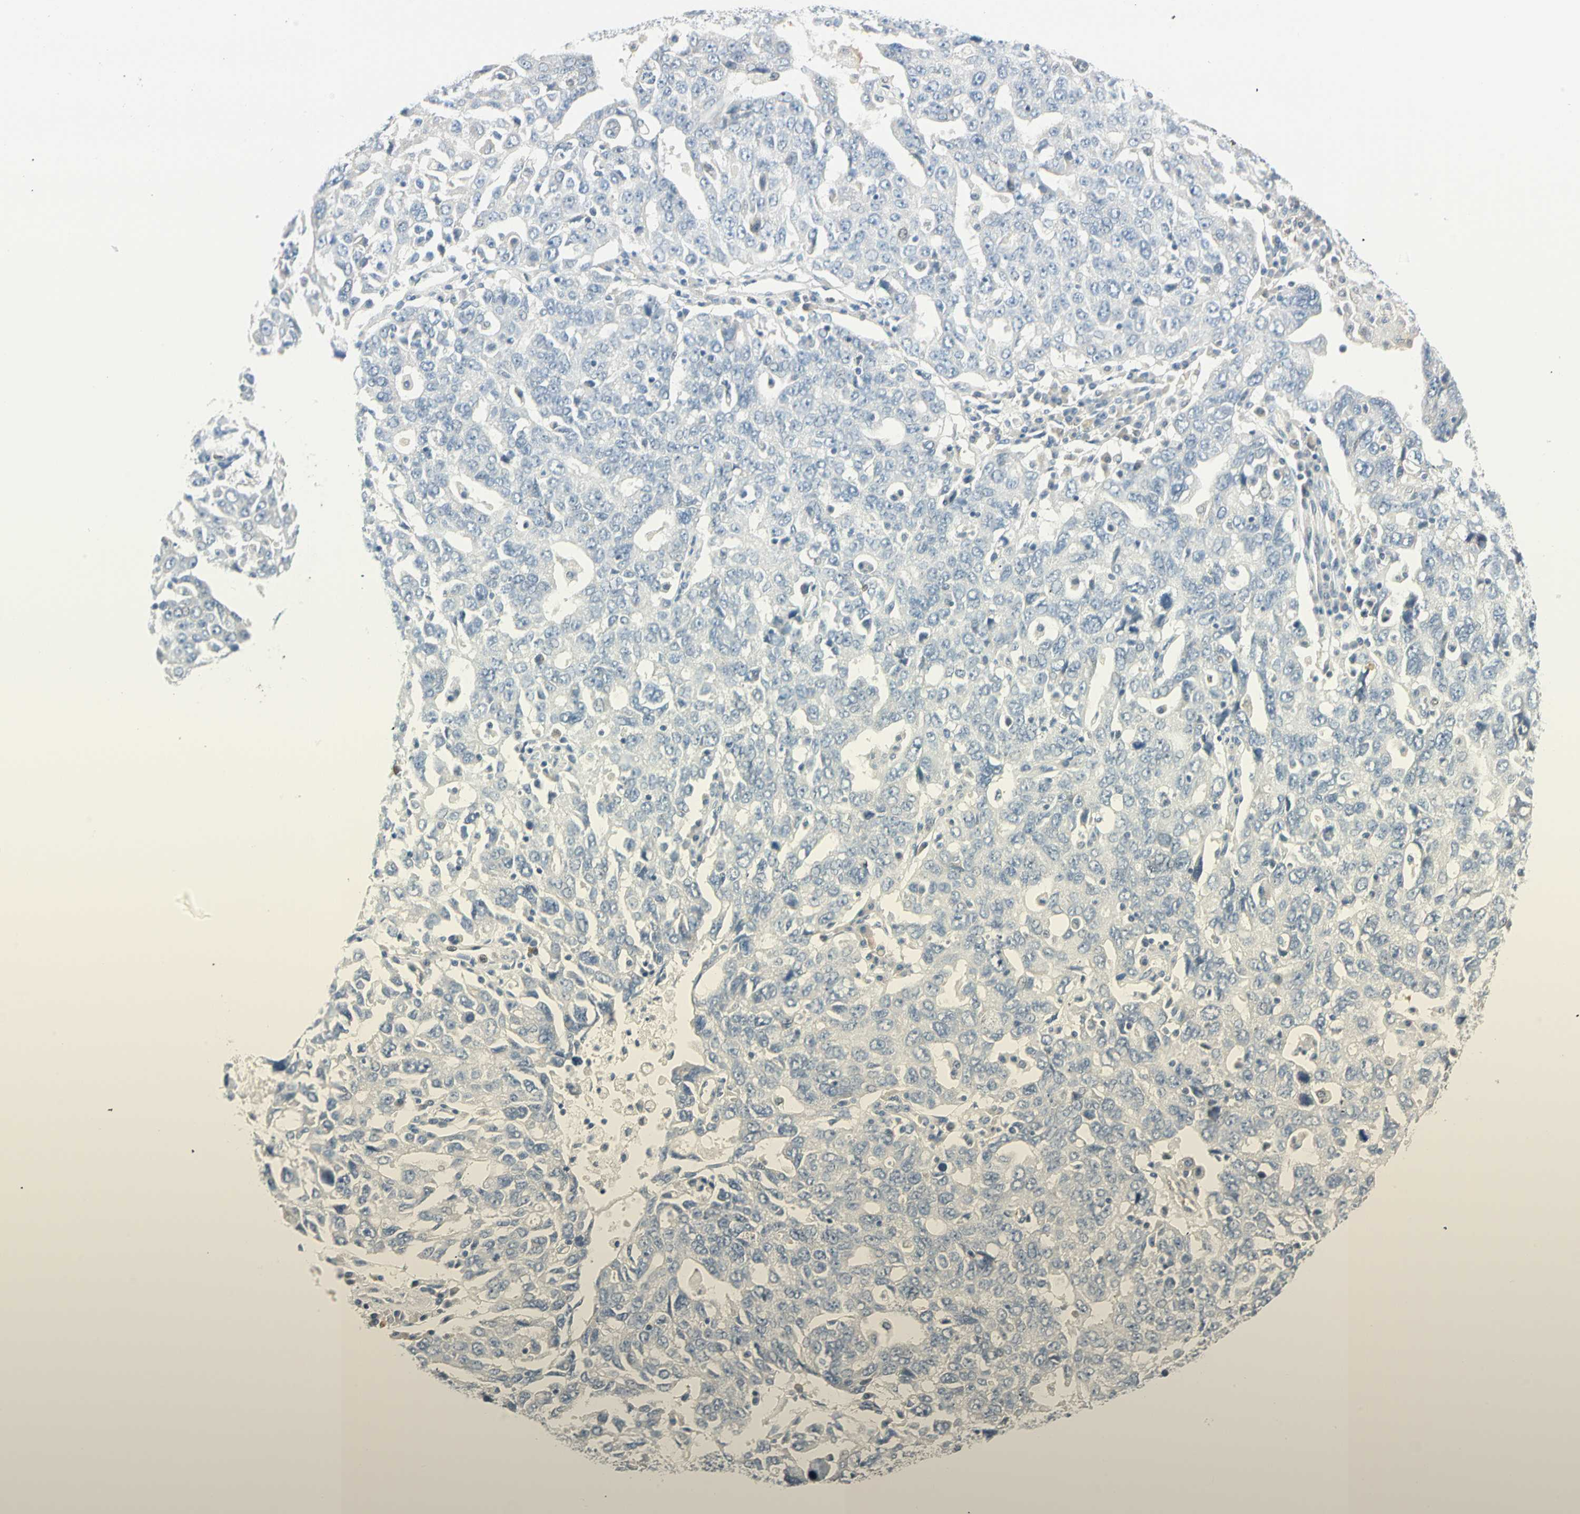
{"staining": {"intensity": "negative", "quantity": "none", "location": "none"}, "tissue": "ovarian cancer", "cell_type": "Tumor cells", "image_type": "cancer", "snomed": [{"axis": "morphology", "description": "Carcinoma, endometroid"}, {"axis": "topography", "description": "Ovary"}], "caption": "Ovarian endometroid carcinoma was stained to show a protein in brown. There is no significant positivity in tumor cells.", "gene": "MLLT10", "patient": {"sex": "female", "age": 62}}